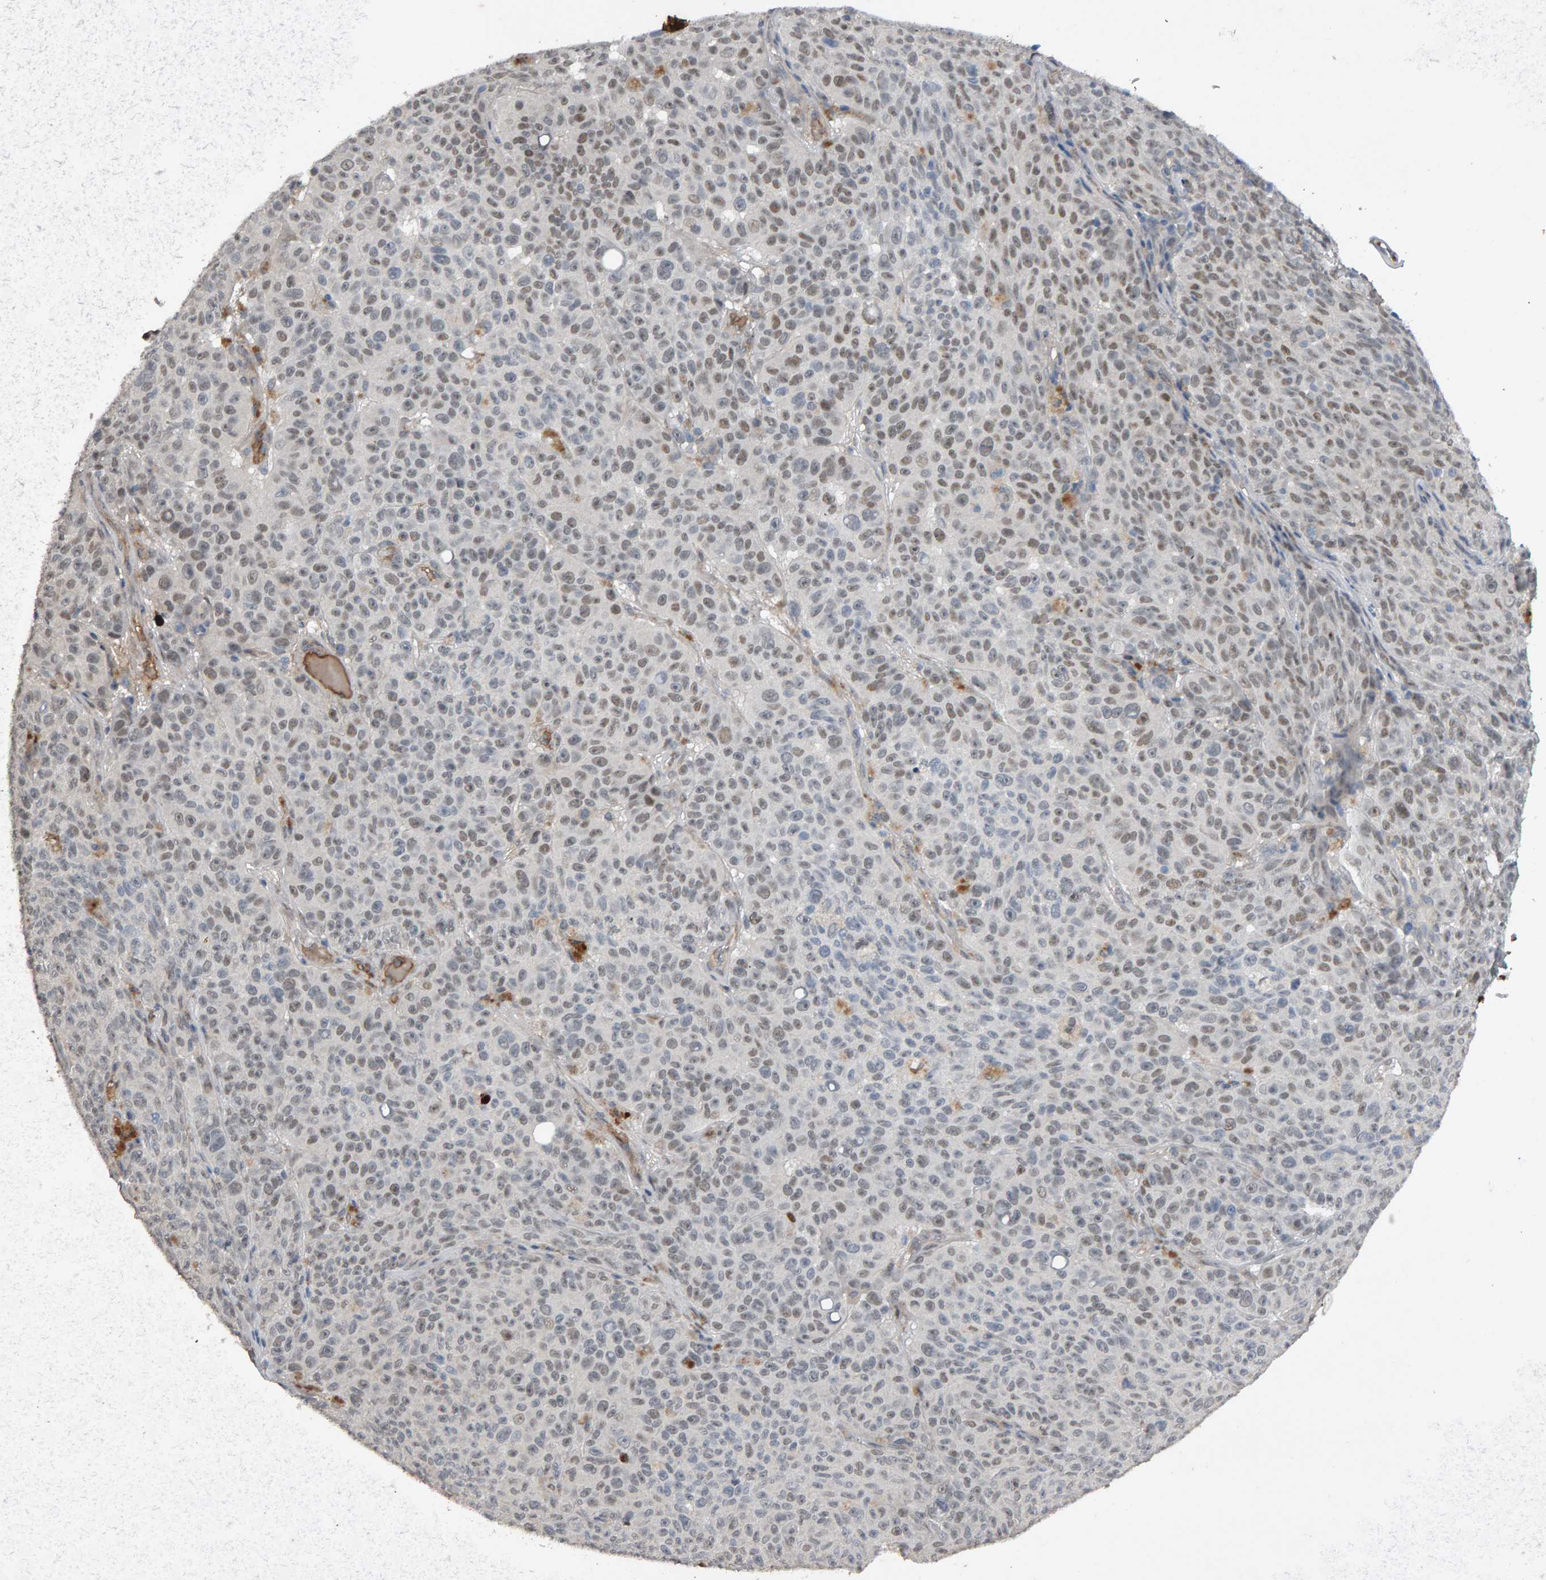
{"staining": {"intensity": "weak", "quantity": ">75%", "location": "nuclear"}, "tissue": "melanoma", "cell_type": "Tumor cells", "image_type": "cancer", "snomed": [{"axis": "morphology", "description": "Malignant melanoma, NOS"}, {"axis": "topography", "description": "Skin"}], "caption": "DAB immunohistochemical staining of malignant melanoma exhibits weak nuclear protein positivity in about >75% of tumor cells. The staining was performed using DAB, with brown indicating positive protein expression. Nuclei are stained blue with hematoxylin.", "gene": "IPO8", "patient": {"sex": "female", "age": 82}}